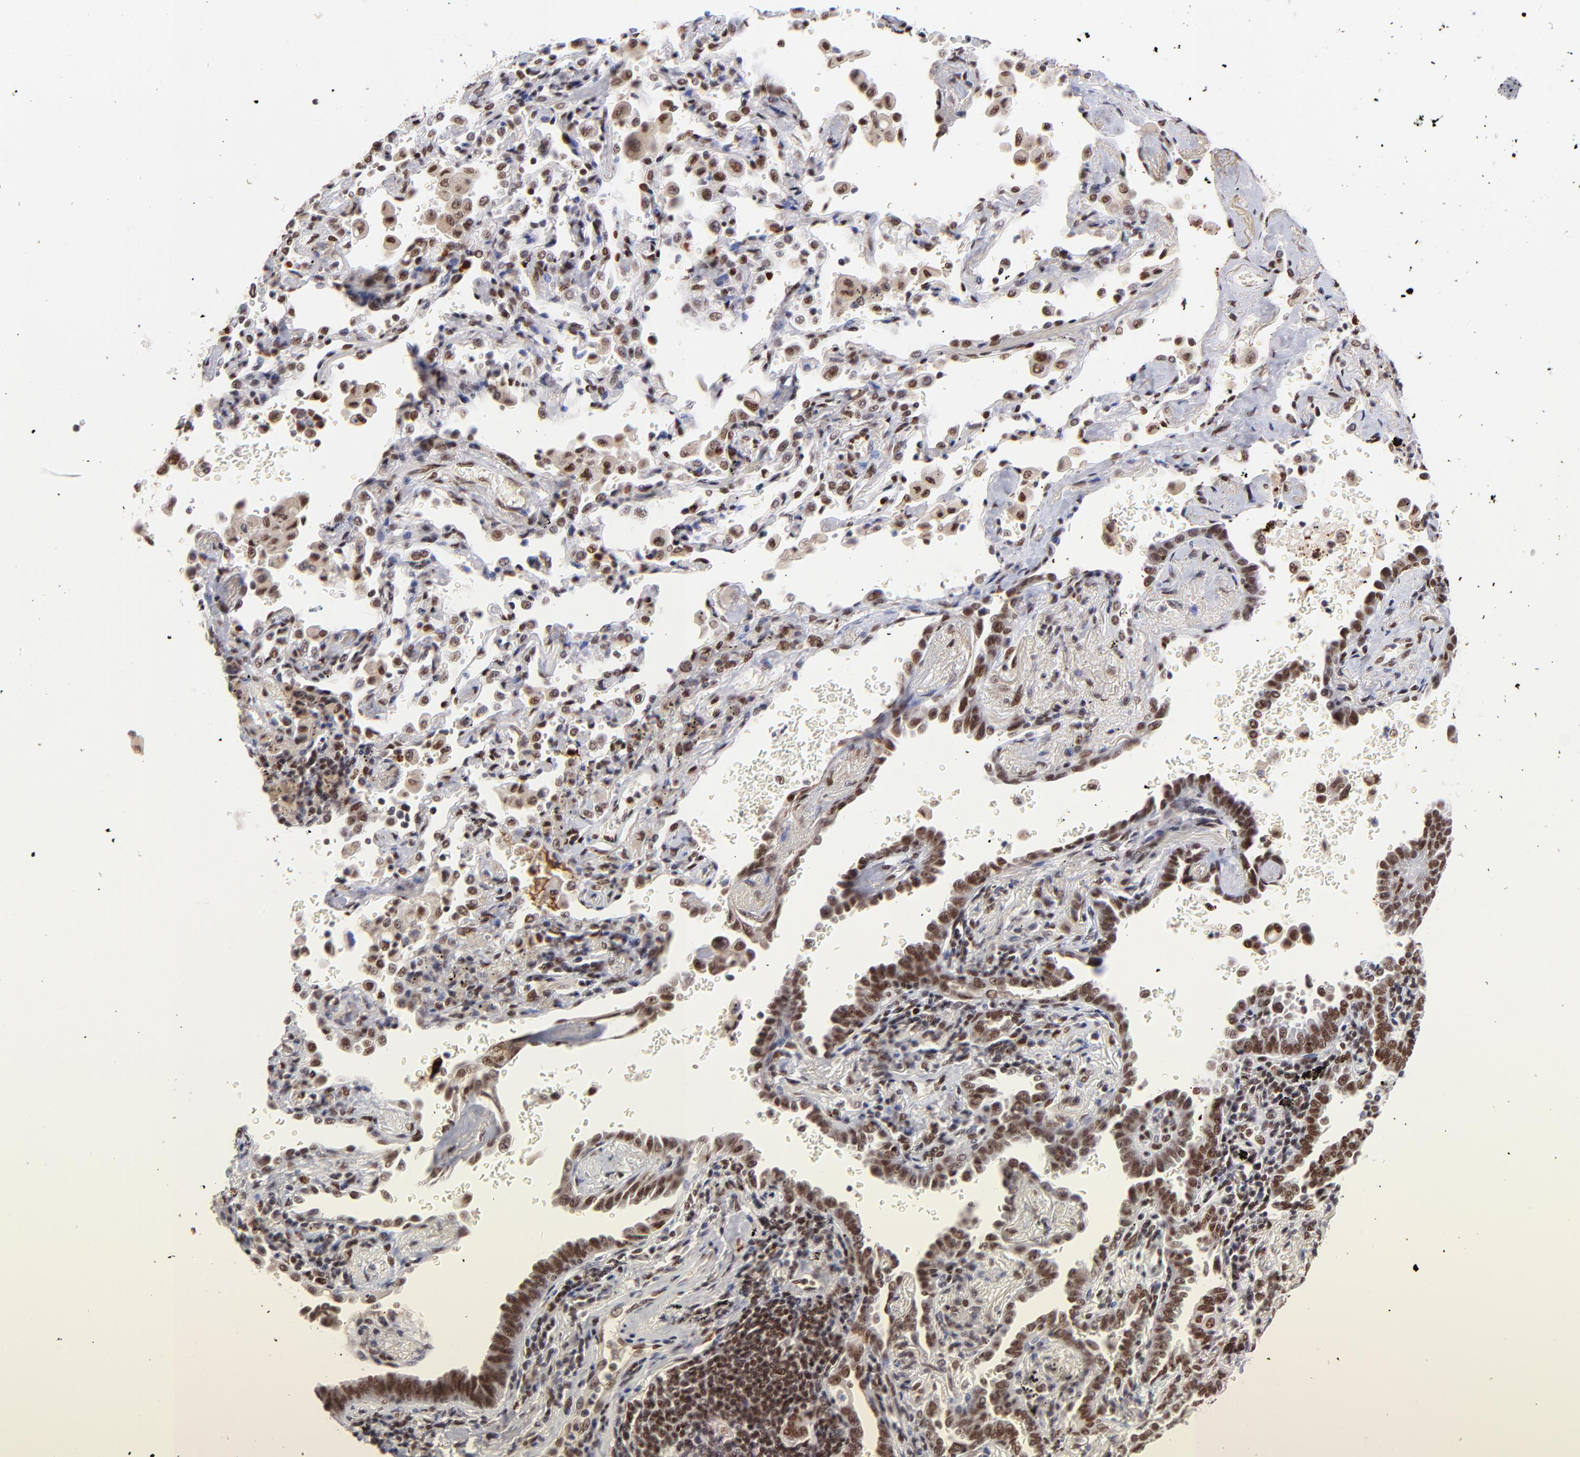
{"staining": {"intensity": "strong", "quantity": ">75%", "location": "nuclear"}, "tissue": "lung cancer", "cell_type": "Tumor cells", "image_type": "cancer", "snomed": [{"axis": "morphology", "description": "Adenocarcinoma, NOS"}, {"axis": "topography", "description": "Lung"}], "caption": "Human lung adenocarcinoma stained for a protein (brown) demonstrates strong nuclear positive expression in approximately >75% of tumor cells.", "gene": "MIDEAS", "patient": {"sex": "female", "age": 64}}